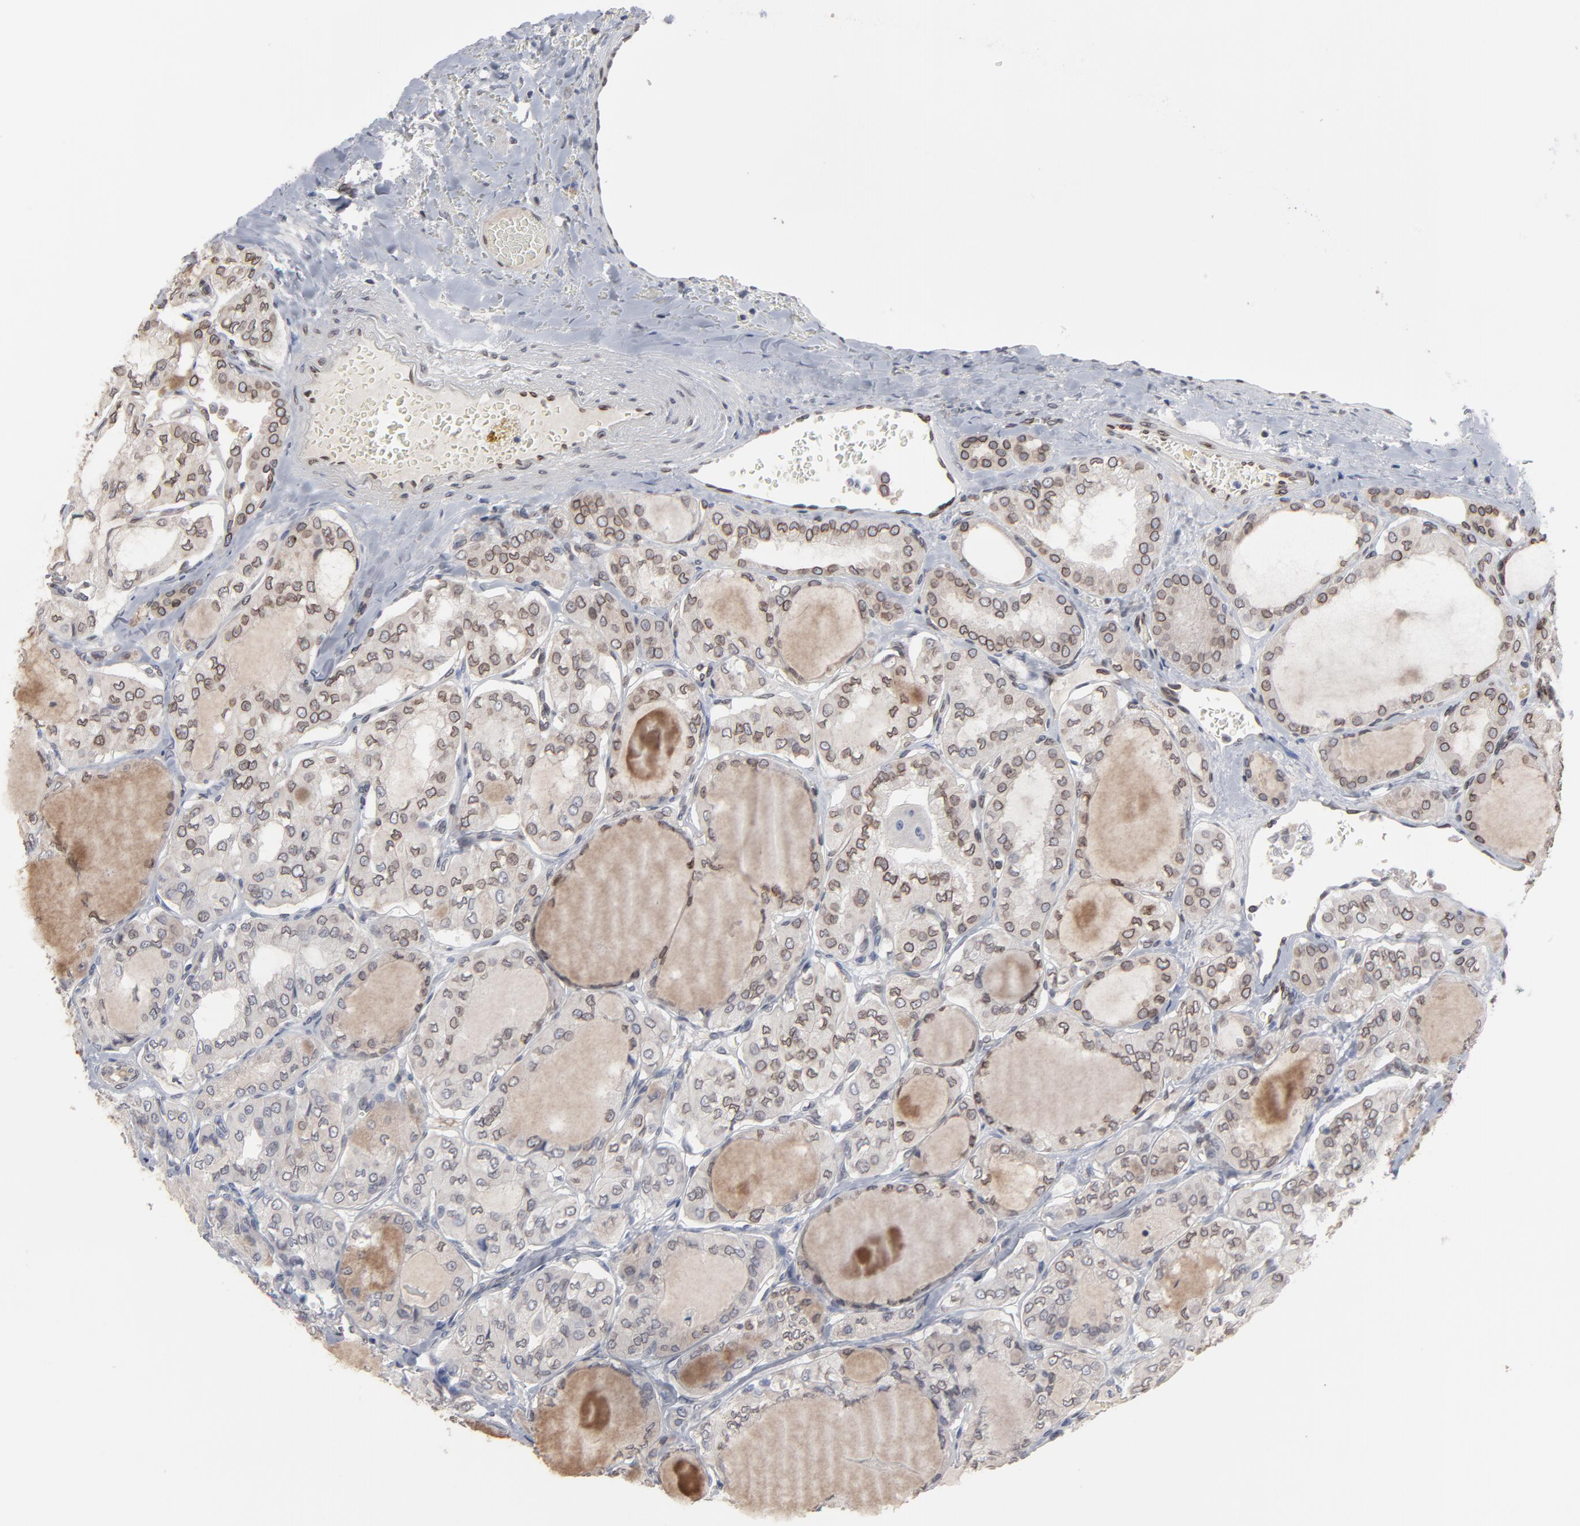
{"staining": {"intensity": "moderate", "quantity": "25%-75%", "location": "cytoplasmic/membranous,nuclear"}, "tissue": "thyroid cancer", "cell_type": "Tumor cells", "image_type": "cancer", "snomed": [{"axis": "morphology", "description": "Papillary adenocarcinoma, NOS"}, {"axis": "topography", "description": "Thyroid gland"}], "caption": "Thyroid cancer (papillary adenocarcinoma) stained with a protein marker exhibits moderate staining in tumor cells.", "gene": "SYNE2", "patient": {"sex": "male", "age": 20}}